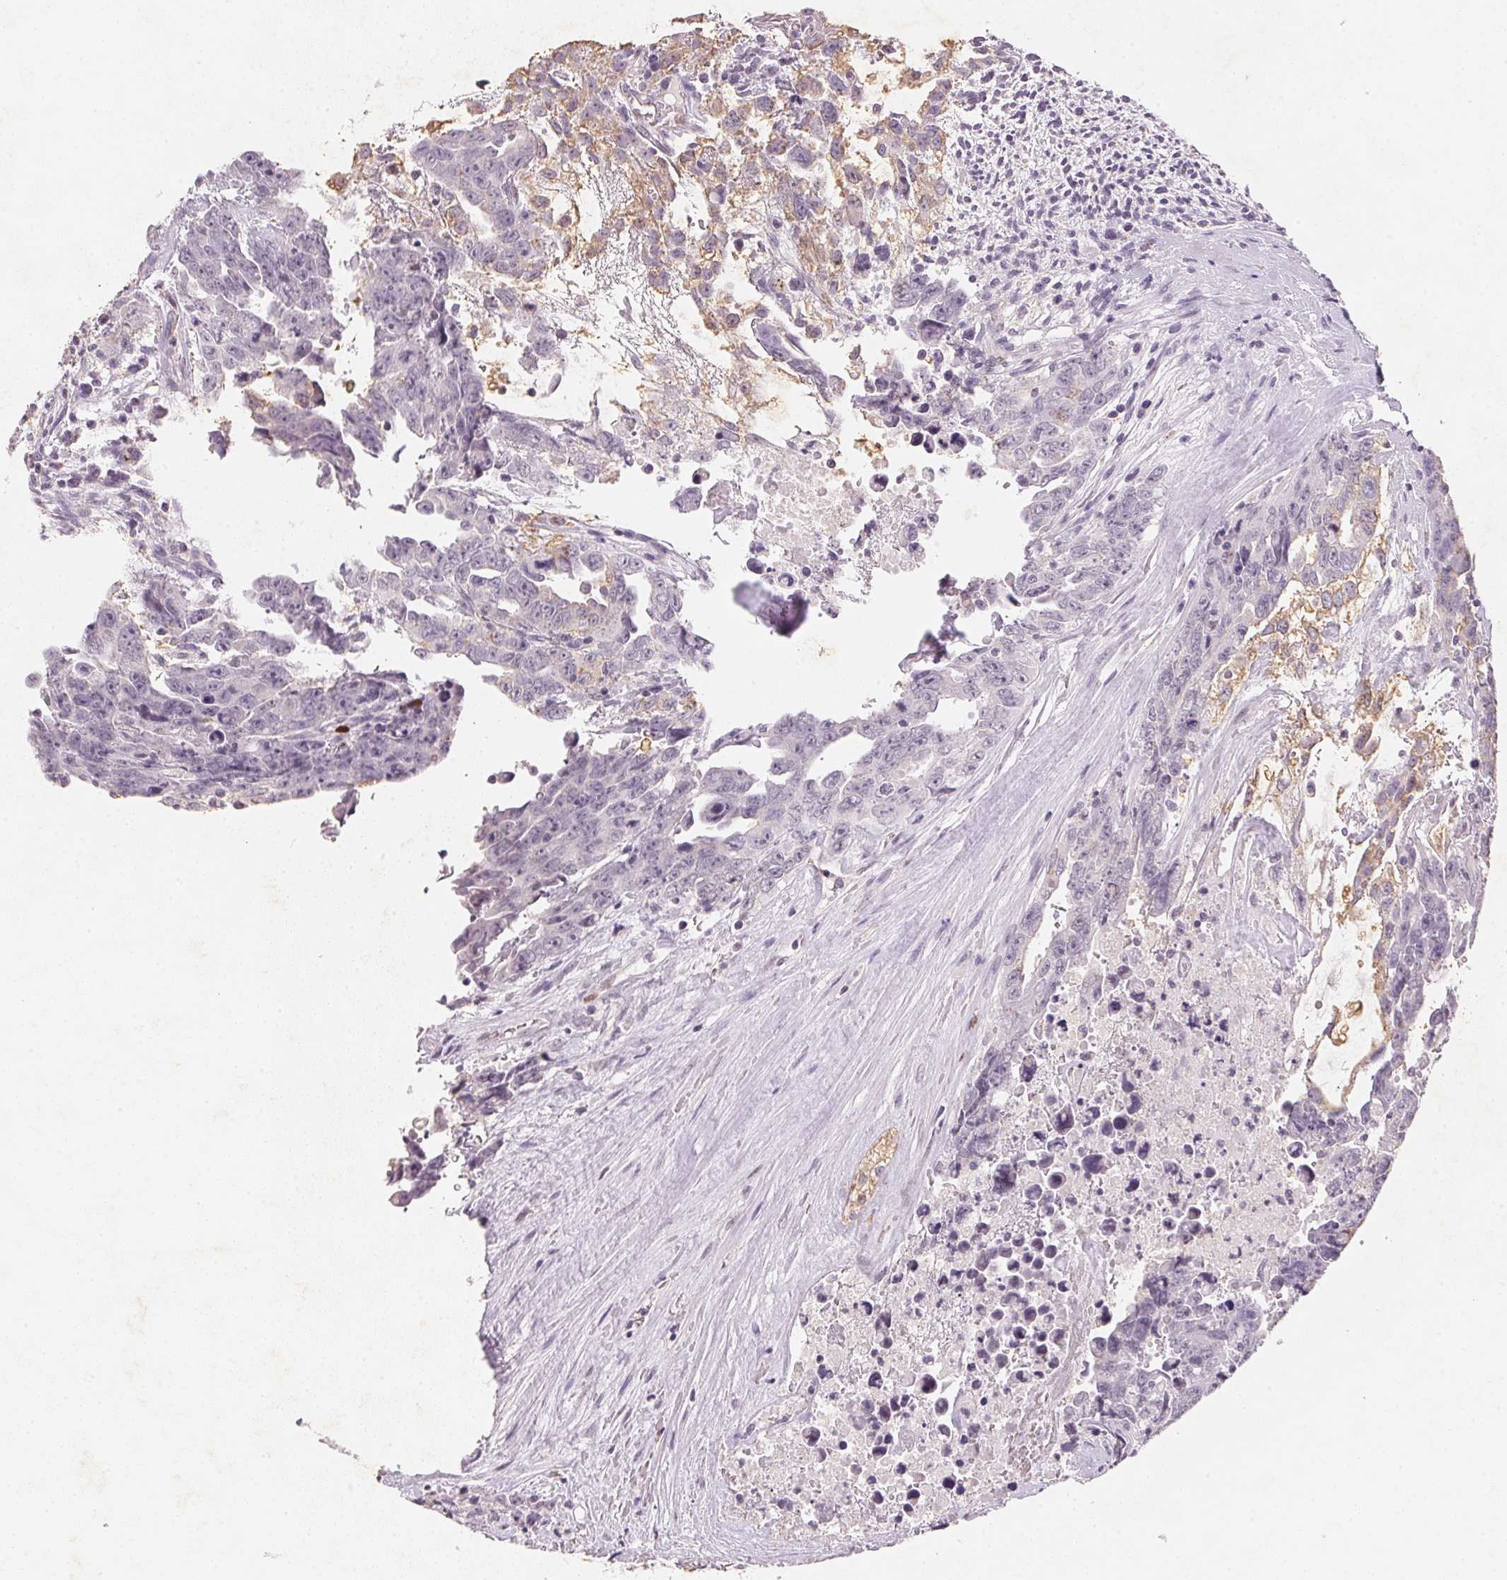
{"staining": {"intensity": "negative", "quantity": "none", "location": "none"}, "tissue": "testis cancer", "cell_type": "Tumor cells", "image_type": "cancer", "snomed": [{"axis": "morphology", "description": "Carcinoma, Embryonal, NOS"}, {"axis": "topography", "description": "Testis"}], "caption": "Testis embryonal carcinoma was stained to show a protein in brown. There is no significant staining in tumor cells. (Stains: DAB IHC with hematoxylin counter stain, Microscopy: brightfield microscopy at high magnification).", "gene": "SMTN", "patient": {"sex": "male", "age": 24}}